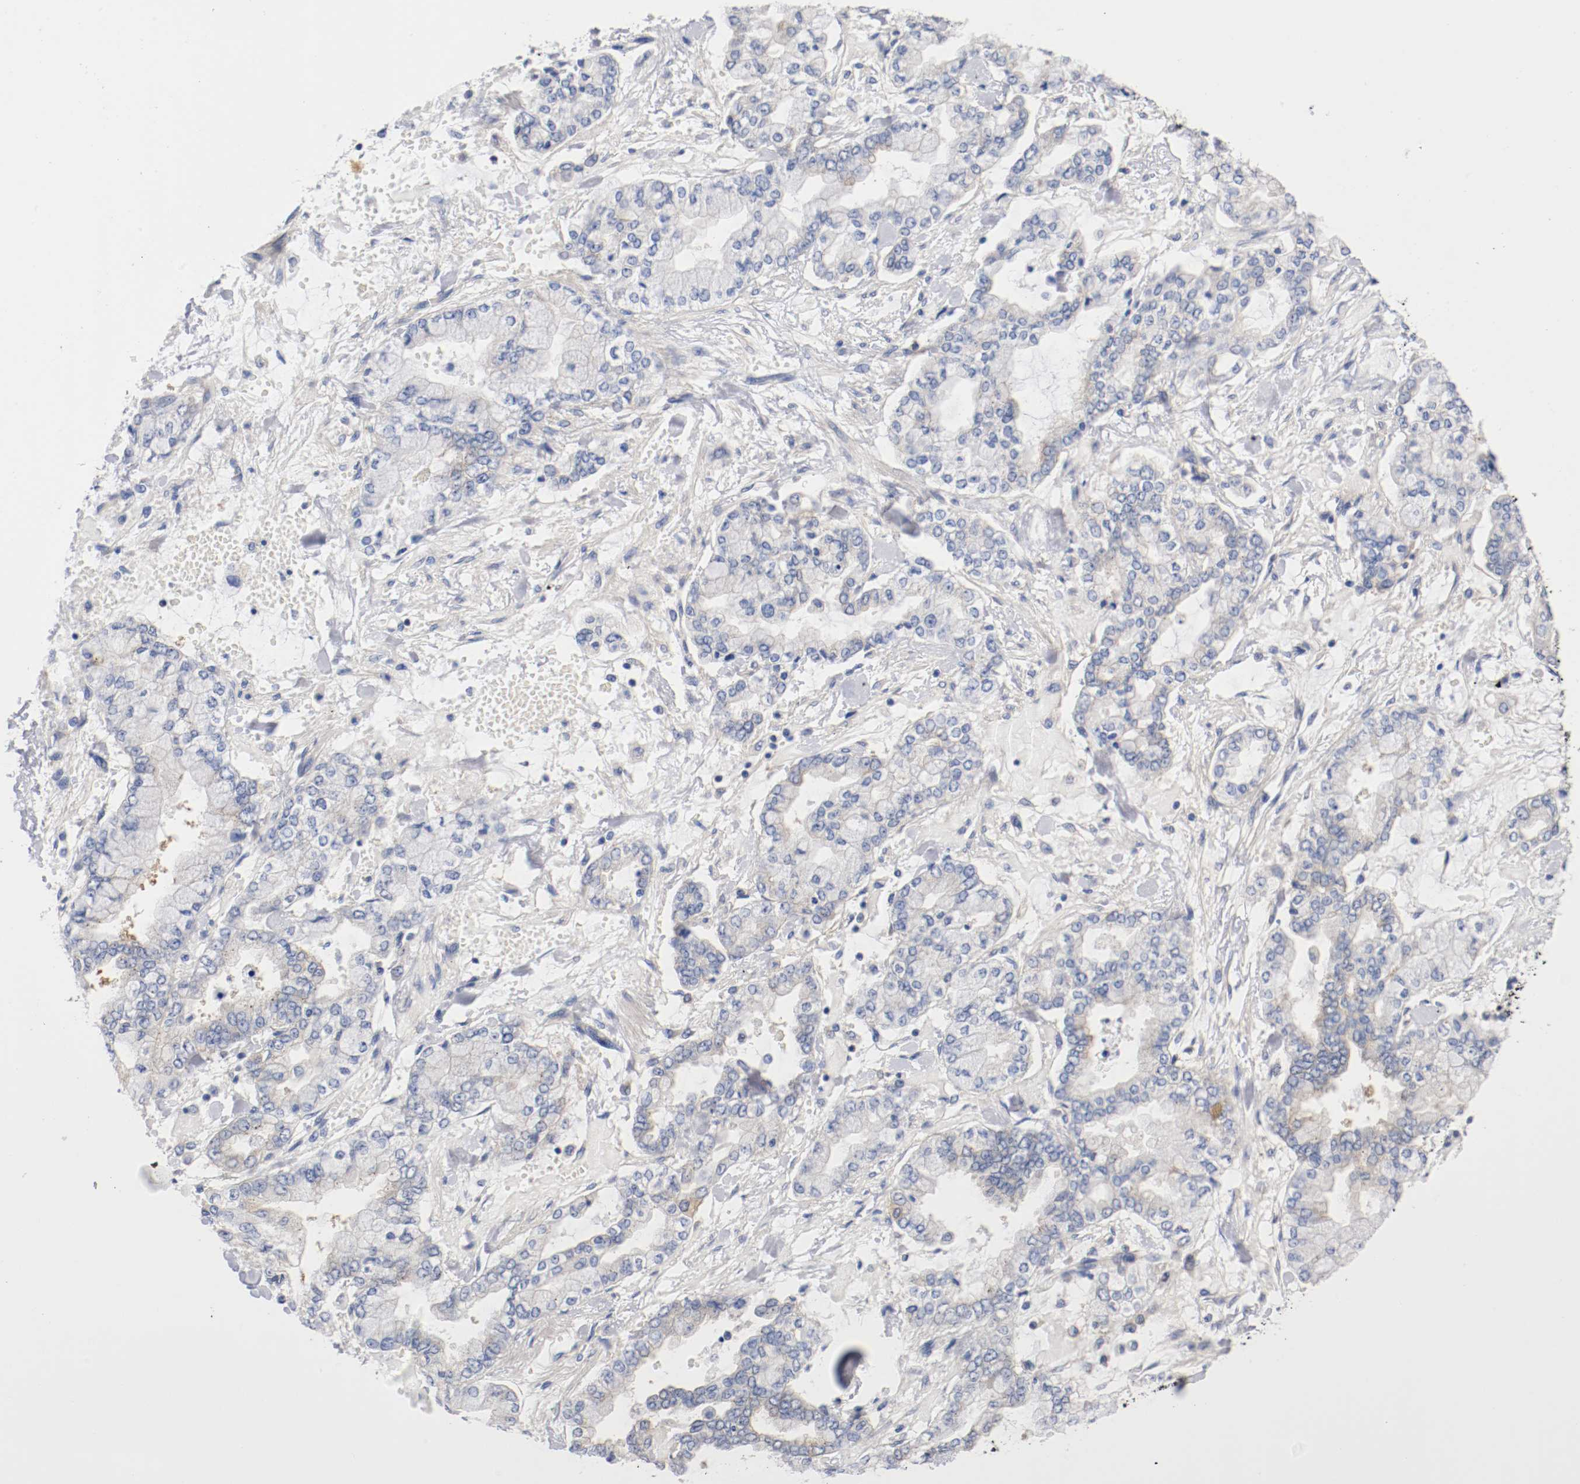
{"staining": {"intensity": "weak", "quantity": "25%-75%", "location": "cytoplasmic/membranous"}, "tissue": "stomach cancer", "cell_type": "Tumor cells", "image_type": "cancer", "snomed": [{"axis": "morphology", "description": "Normal tissue, NOS"}, {"axis": "morphology", "description": "Adenocarcinoma, NOS"}, {"axis": "topography", "description": "Stomach, upper"}, {"axis": "topography", "description": "Stomach"}], "caption": "DAB (3,3'-diaminobenzidine) immunohistochemical staining of stomach adenocarcinoma demonstrates weak cytoplasmic/membranous protein positivity in approximately 25%-75% of tumor cells. (brown staining indicates protein expression, while blue staining denotes nuclei).", "gene": "HGS", "patient": {"sex": "male", "age": 76}}